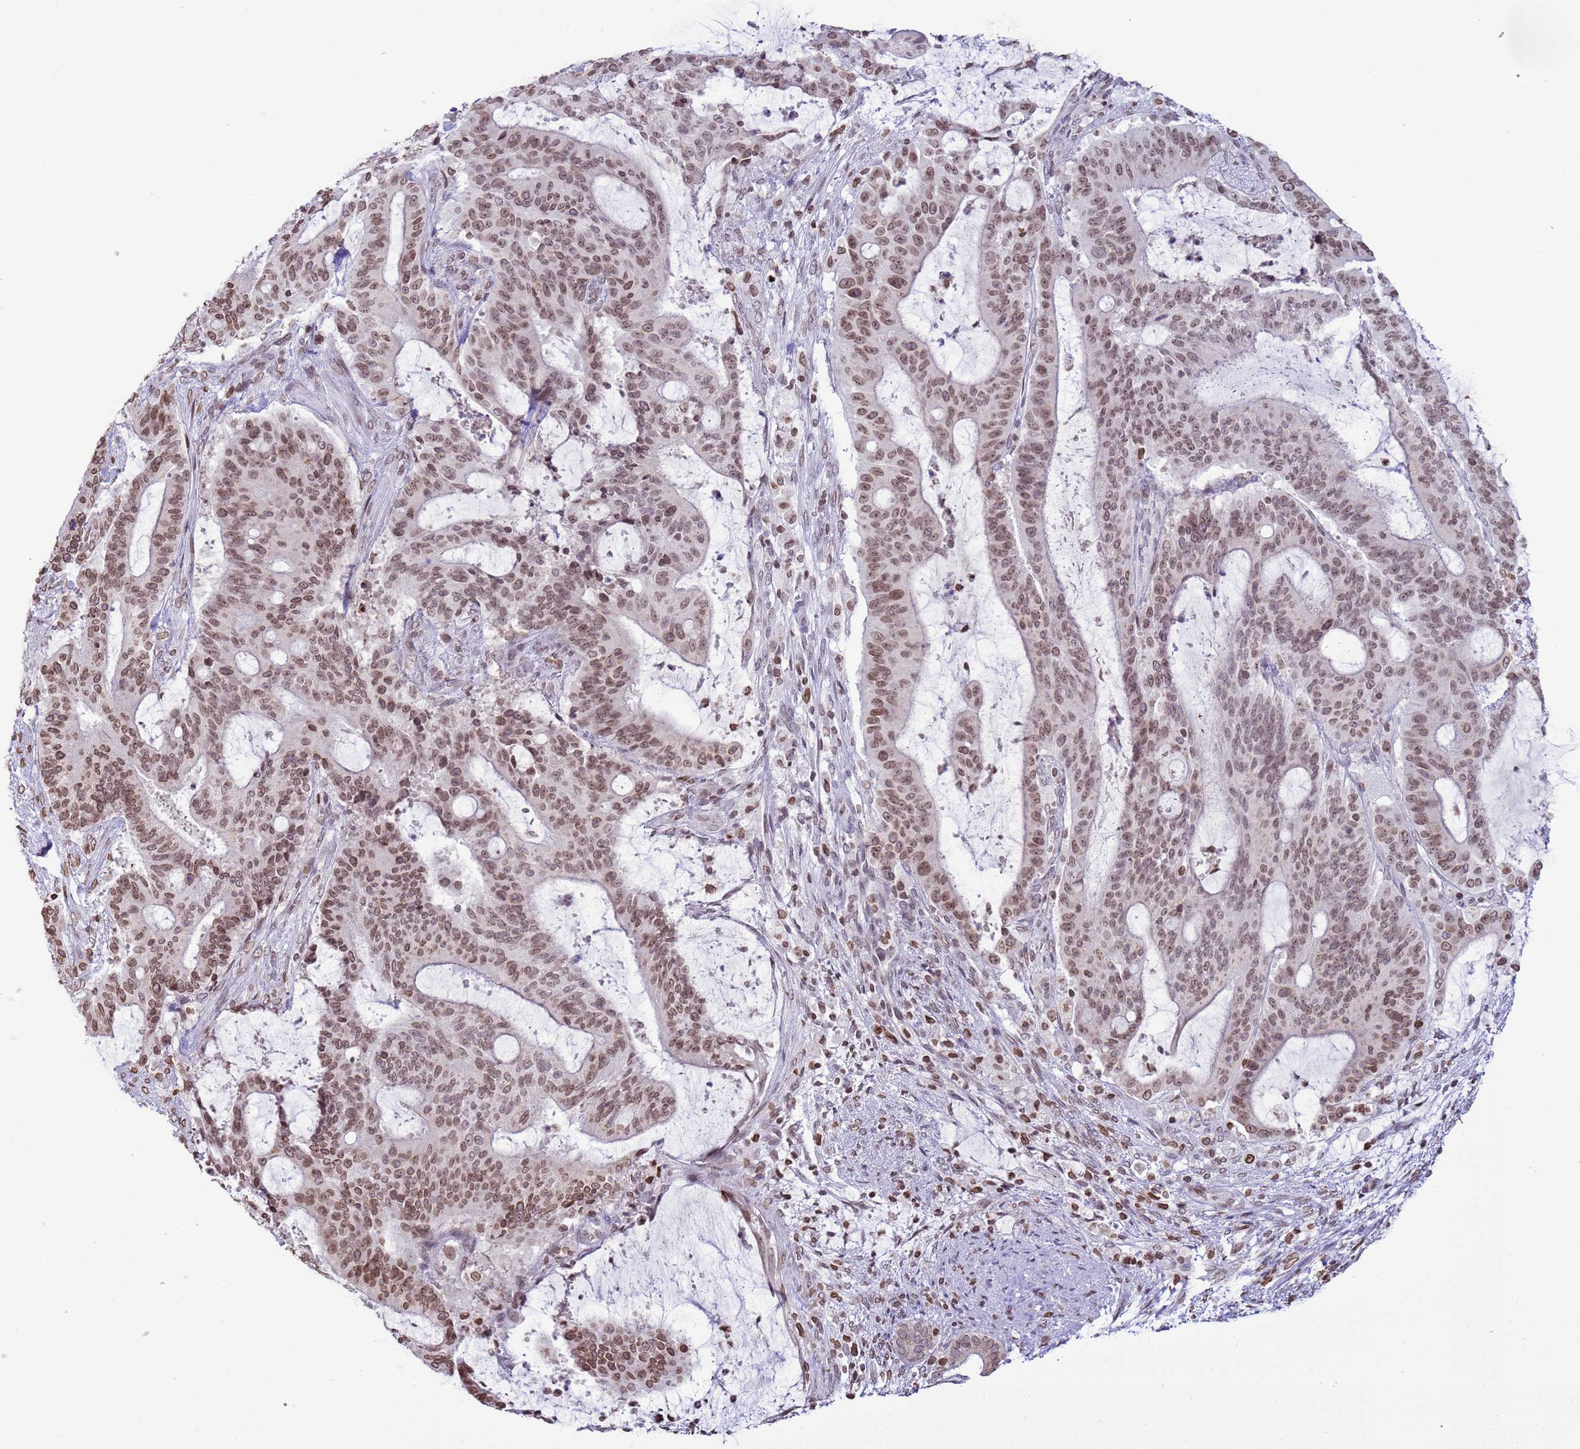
{"staining": {"intensity": "moderate", "quantity": ">75%", "location": "cytoplasmic/membranous,nuclear"}, "tissue": "liver cancer", "cell_type": "Tumor cells", "image_type": "cancer", "snomed": [{"axis": "morphology", "description": "Normal tissue, NOS"}, {"axis": "morphology", "description": "Cholangiocarcinoma"}, {"axis": "topography", "description": "Liver"}, {"axis": "topography", "description": "Peripheral nerve tissue"}], "caption": "The histopathology image shows staining of cholangiocarcinoma (liver), revealing moderate cytoplasmic/membranous and nuclear protein expression (brown color) within tumor cells. (IHC, brightfield microscopy, high magnification).", "gene": "DHX37", "patient": {"sex": "female", "age": 73}}